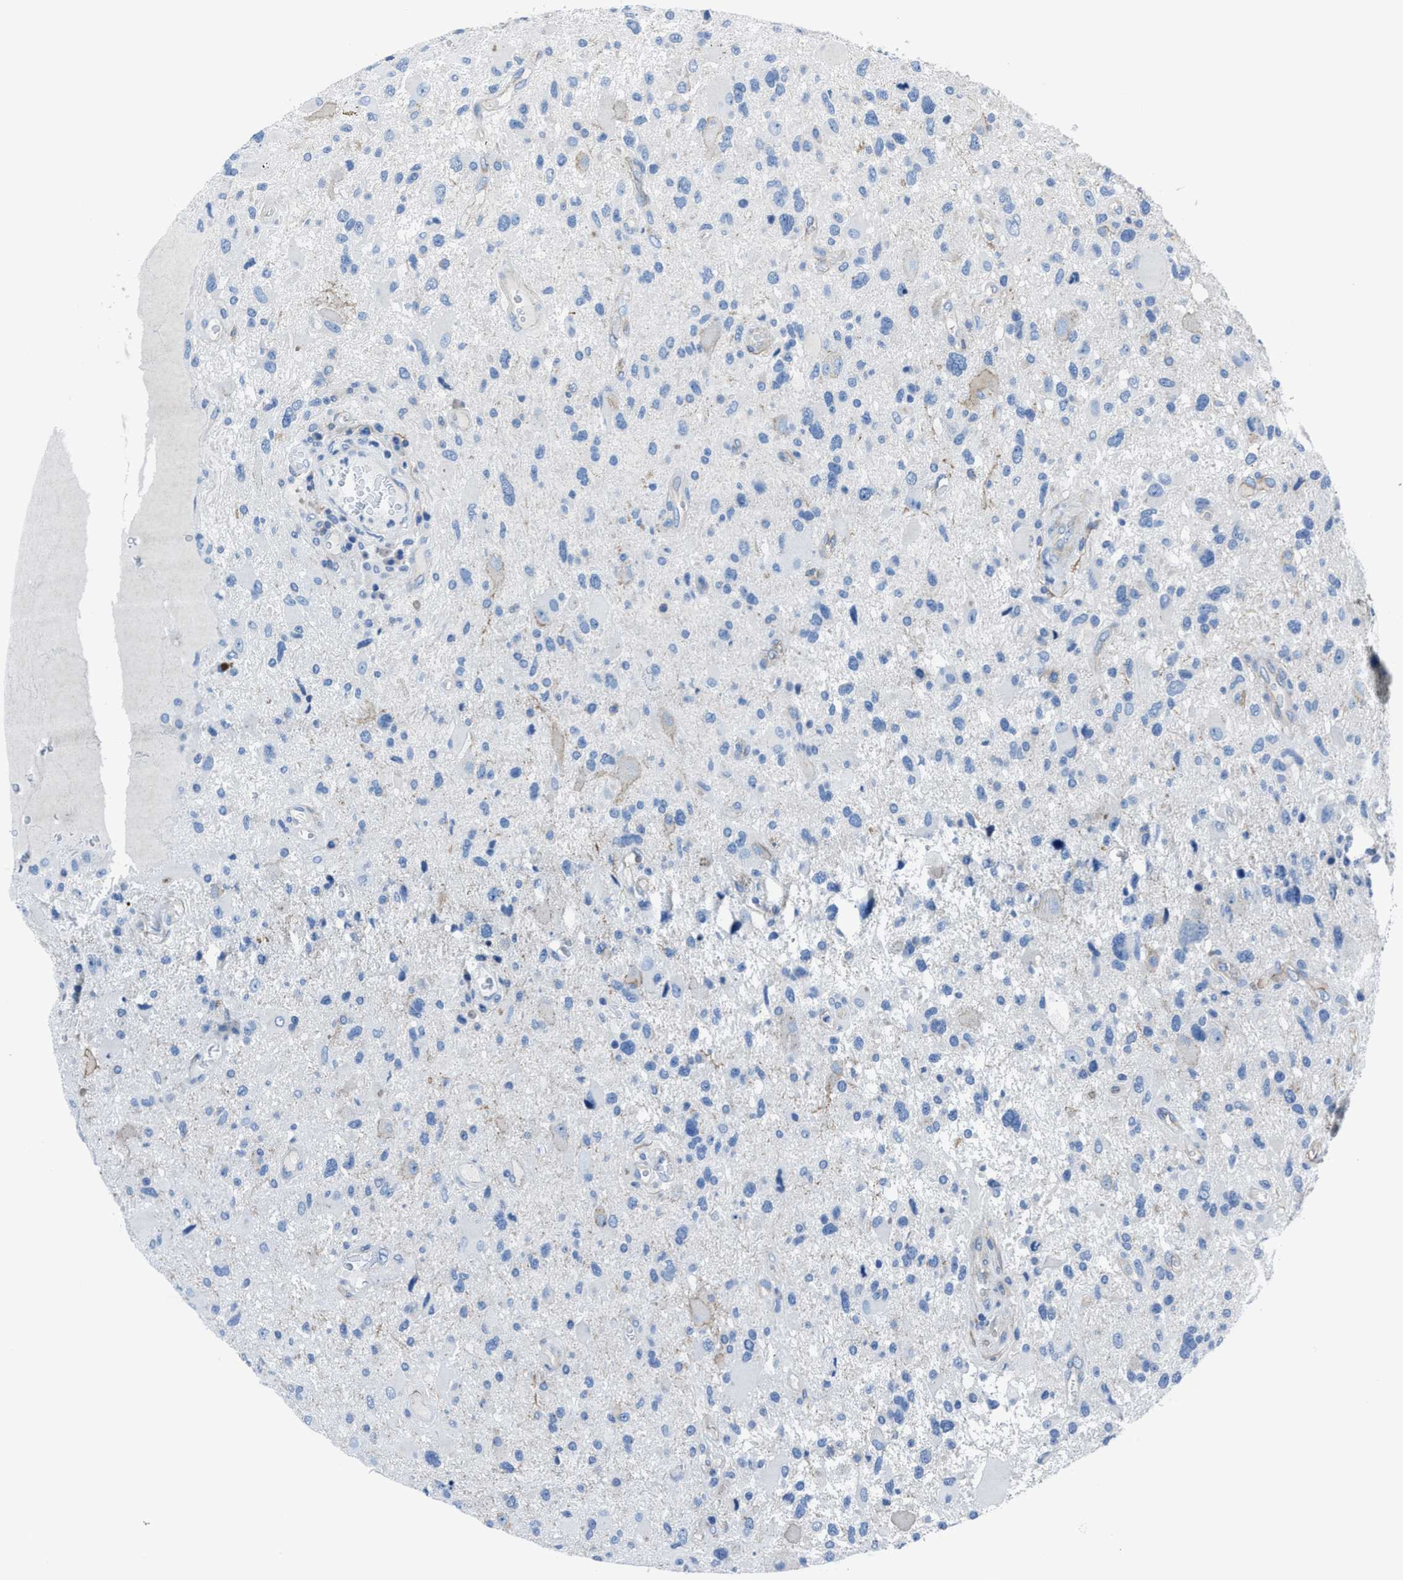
{"staining": {"intensity": "negative", "quantity": "none", "location": "none"}, "tissue": "glioma", "cell_type": "Tumor cells", "image_type": "cancer", "snomed": [{"axis": "morphology", "description": "Glioma, malignant, High grade"}, {"axis": "topography", "description": "Brain"}], "caption": "Tumor cells show no significant protein staining in glioma. (Immunohistochemistry, brightfield microscopy, high magnification).", "gene": "LMO7", "patient": {"sex": "male", "age": 33}}